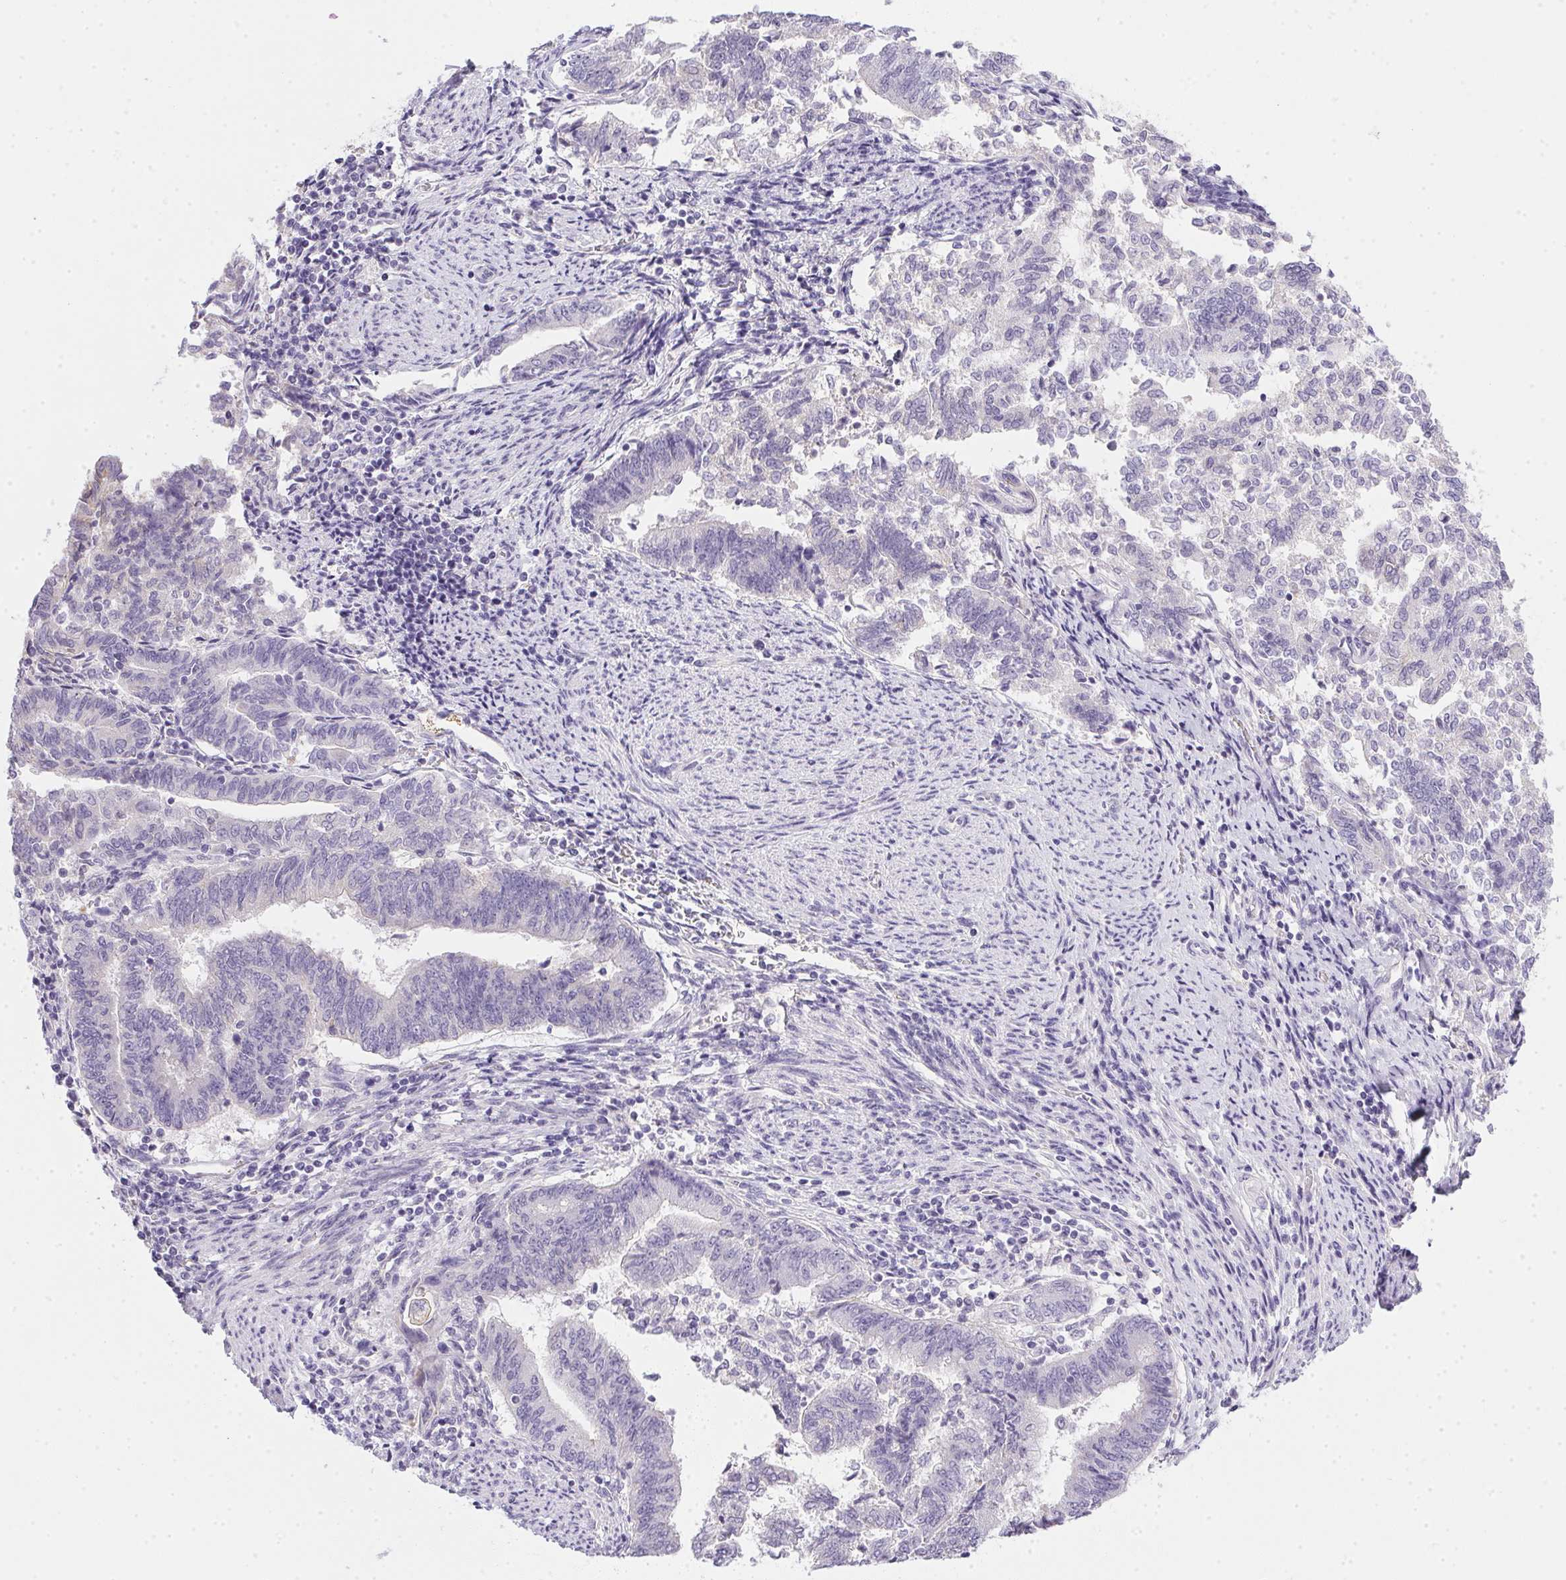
{"staining": {"intensity": "negative", "quantity": "none", "location": "none"}, "tissue": "endometrial cancer", "cell_type": "Tumor cells", "image_type": "cancer", "snomed": [{"axis": "morphology", "description": "Adenocarcinoma, NOS"}, {"axis": "topography", "description": "Endometrium"}], "caption": "Tumor cells show no significant expression in endometrial cancer (adenocarcinoma).", "gene": "SLC17A7", "patient": {"sex": "female", "age": 65}}